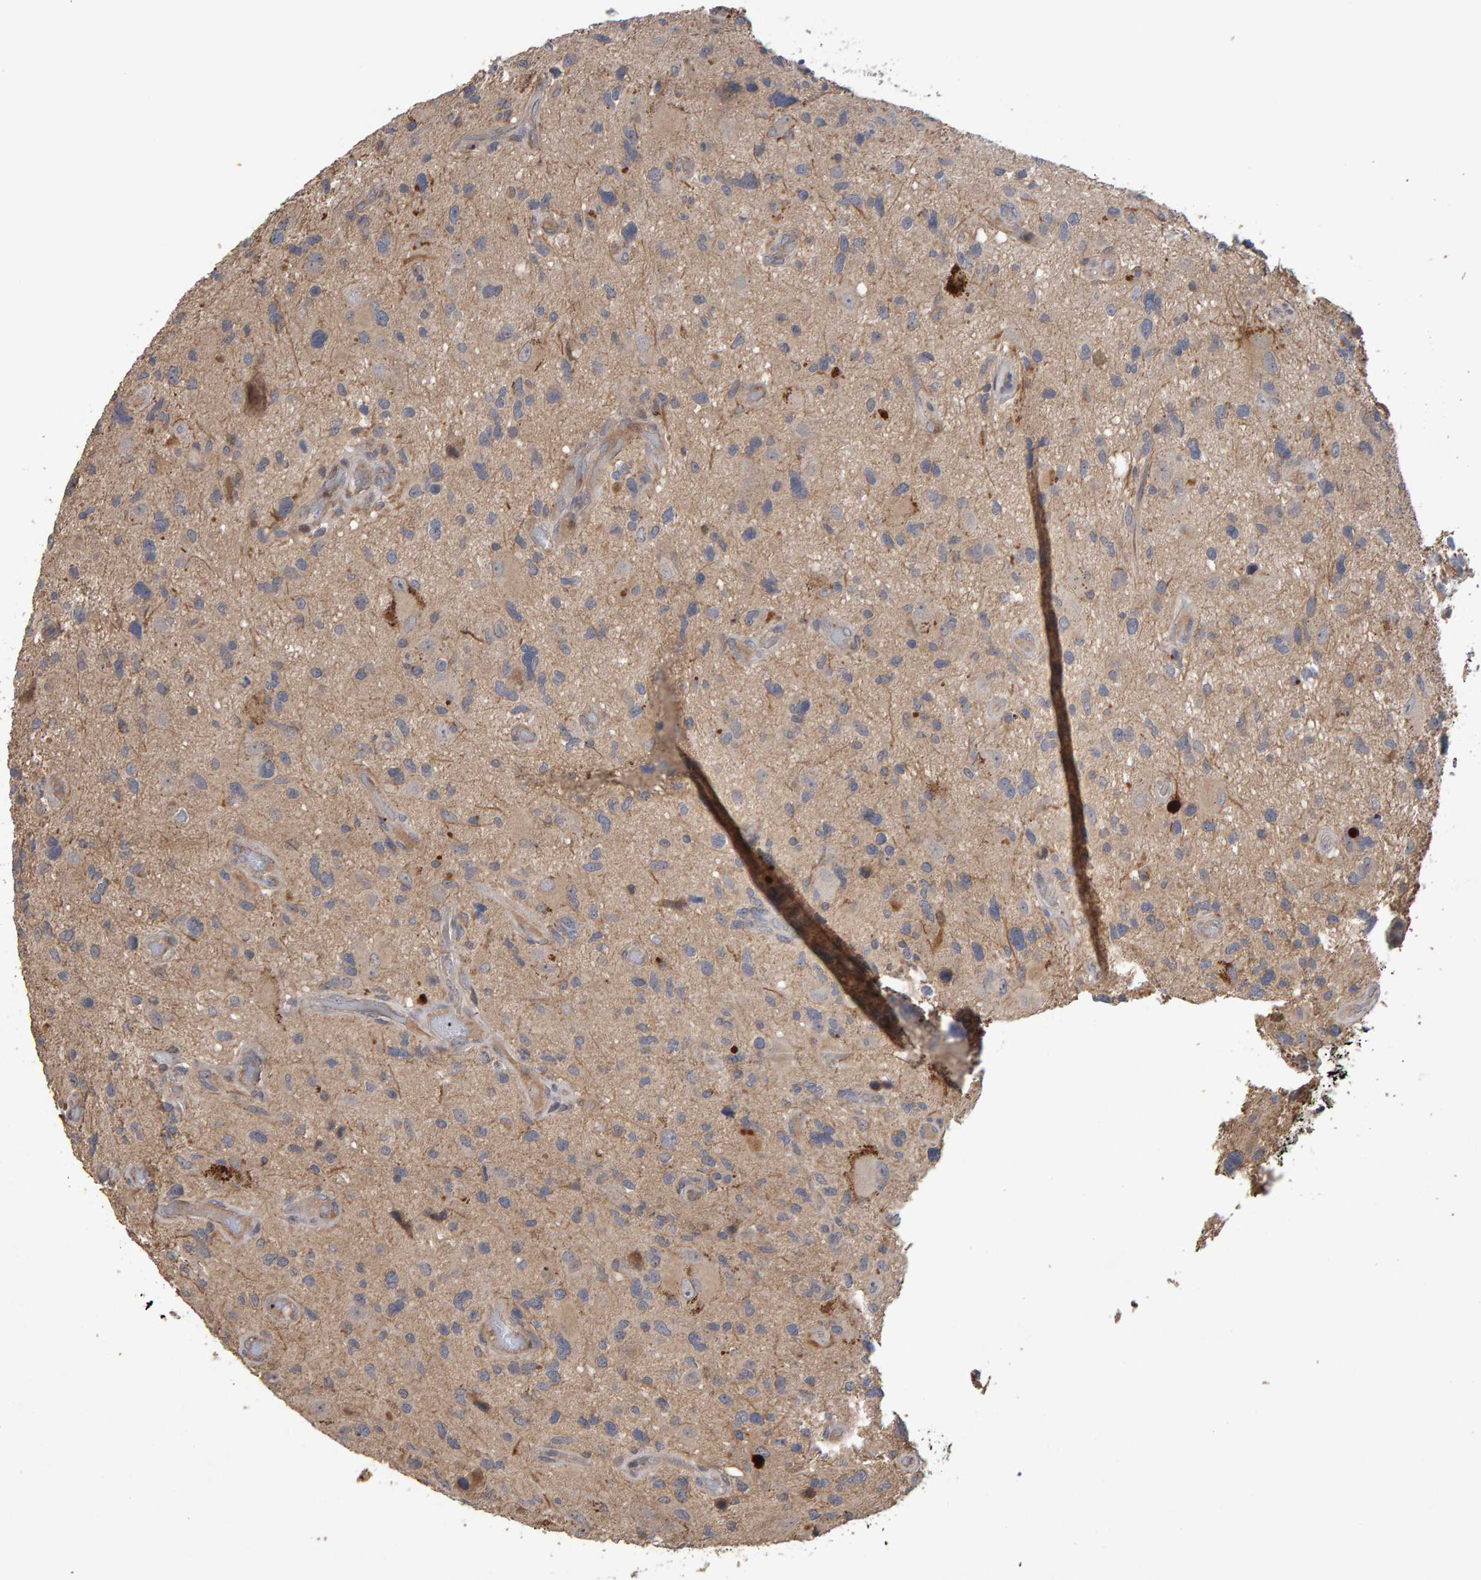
{"staining": {"intensity": "negative", "quantity": "none", "location": "none"}, "tissue": "glioma", "cell_type": "Tumor cells", "image_type": "cancer", "snomed": [{"axis": "morphology", "description": "Glioma, malignant, High grade"}, {"axis": "topography", "description": "Brain"}], "caption": "Human high-grade glioma (malignant) stained for a protein using IHC exhibits no staining in tumor cells.", "gene": "COASY", "patient": {"sex": "male", "age": 33}}